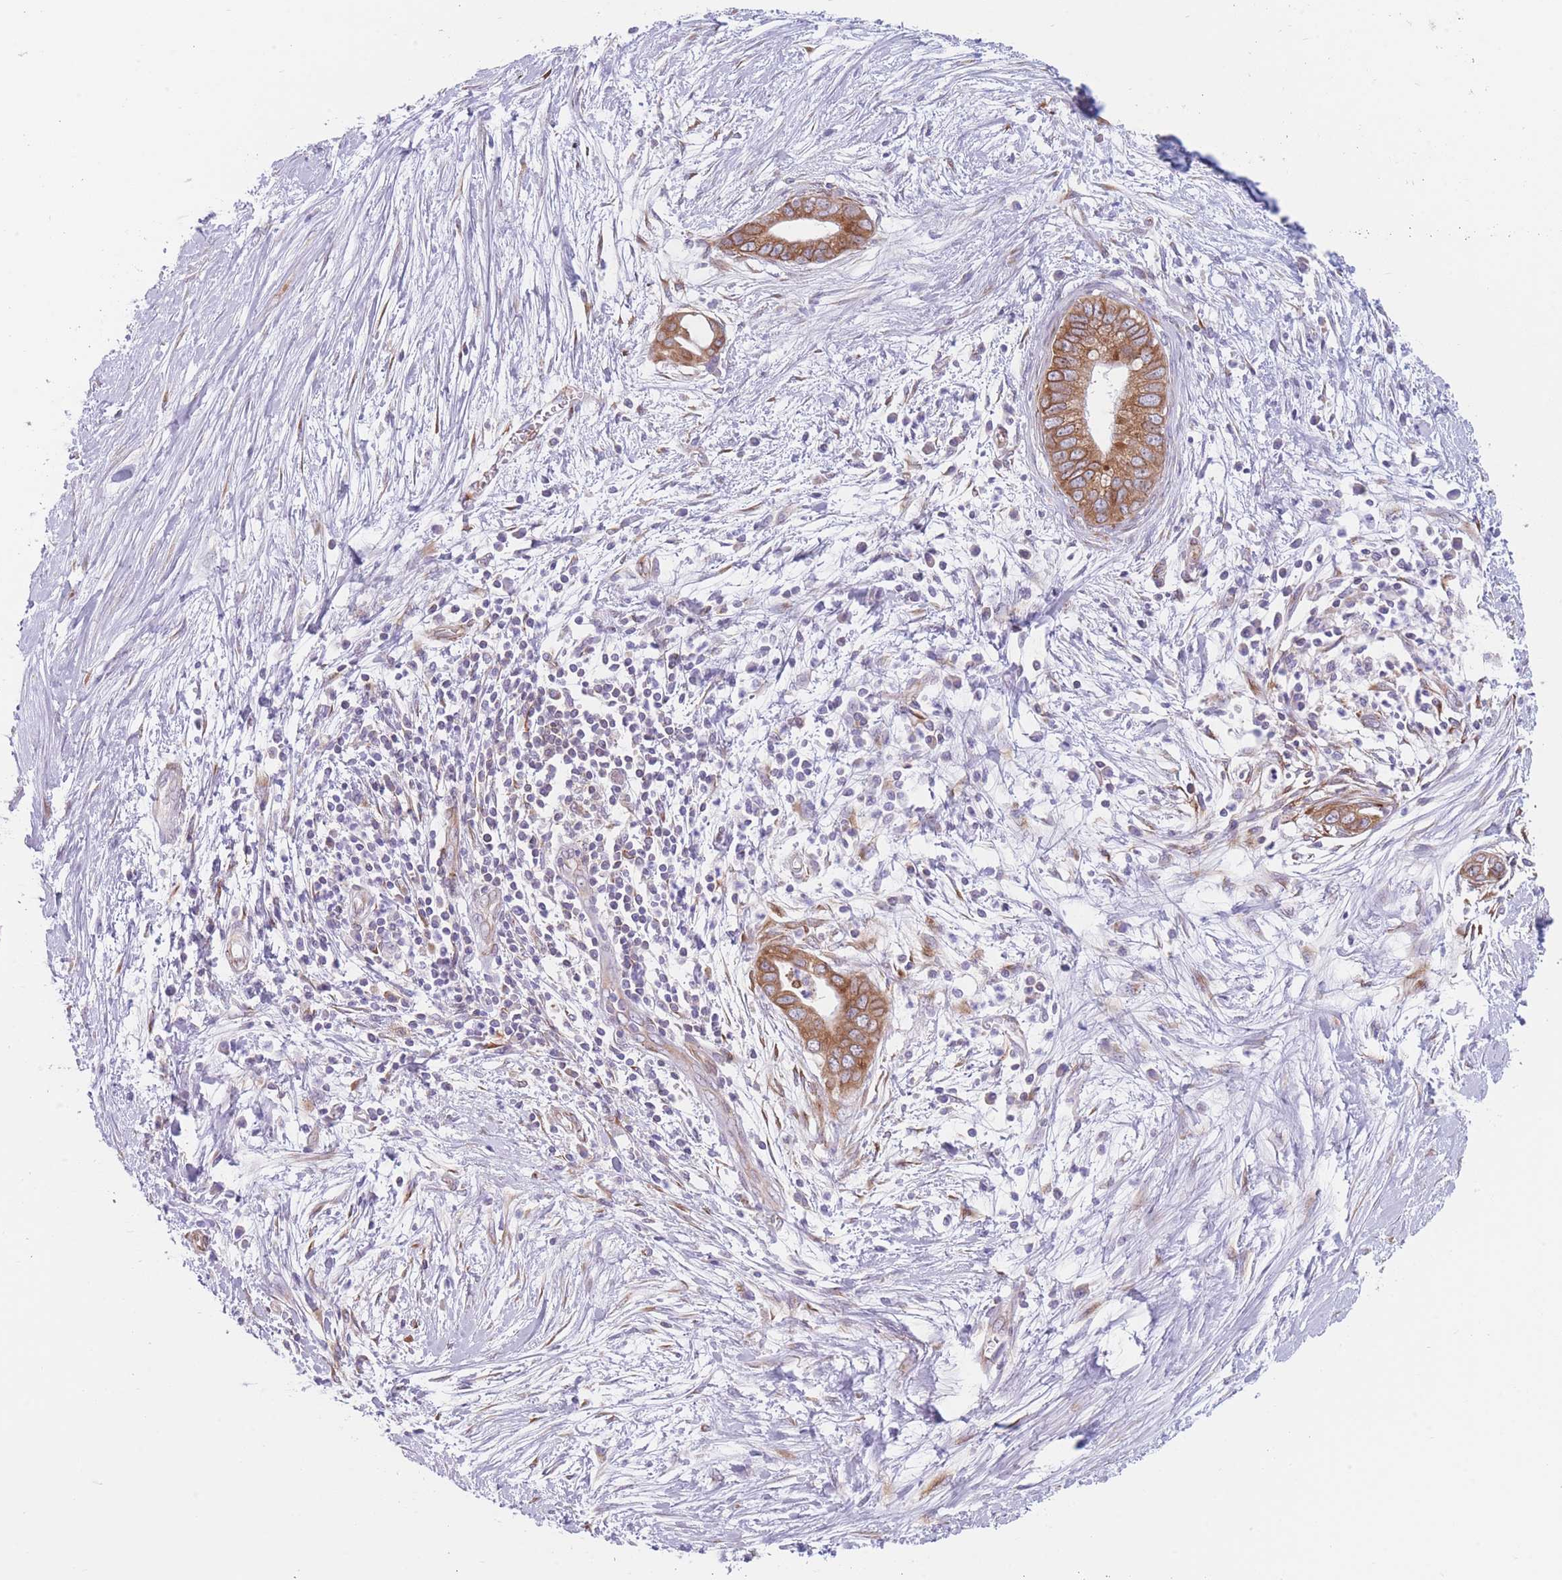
{"staining": {"intensity": "moderate", "quantity": ">75%", "location": "cytoplasmic/membranous"}, "tissue": "pancreatic cancer", "cell_type": "Tumor cells", "image_type": "cancer", "snomed": [{"axis": "morphology", "description": "Adenocarcinoma, NOS"}, {"axis": "topography", "description": "Pancreas"}], "caption": "Immunohistochemistry (IHC) of human pancreatic adenocarcinoma shows medium levels of moderate cytoplasmic/membranous expression in about >75% of tumor cells. Nuclei are stained in blue.", "gene": "AK9", "patient": {"sex": "male", "age": 75}}